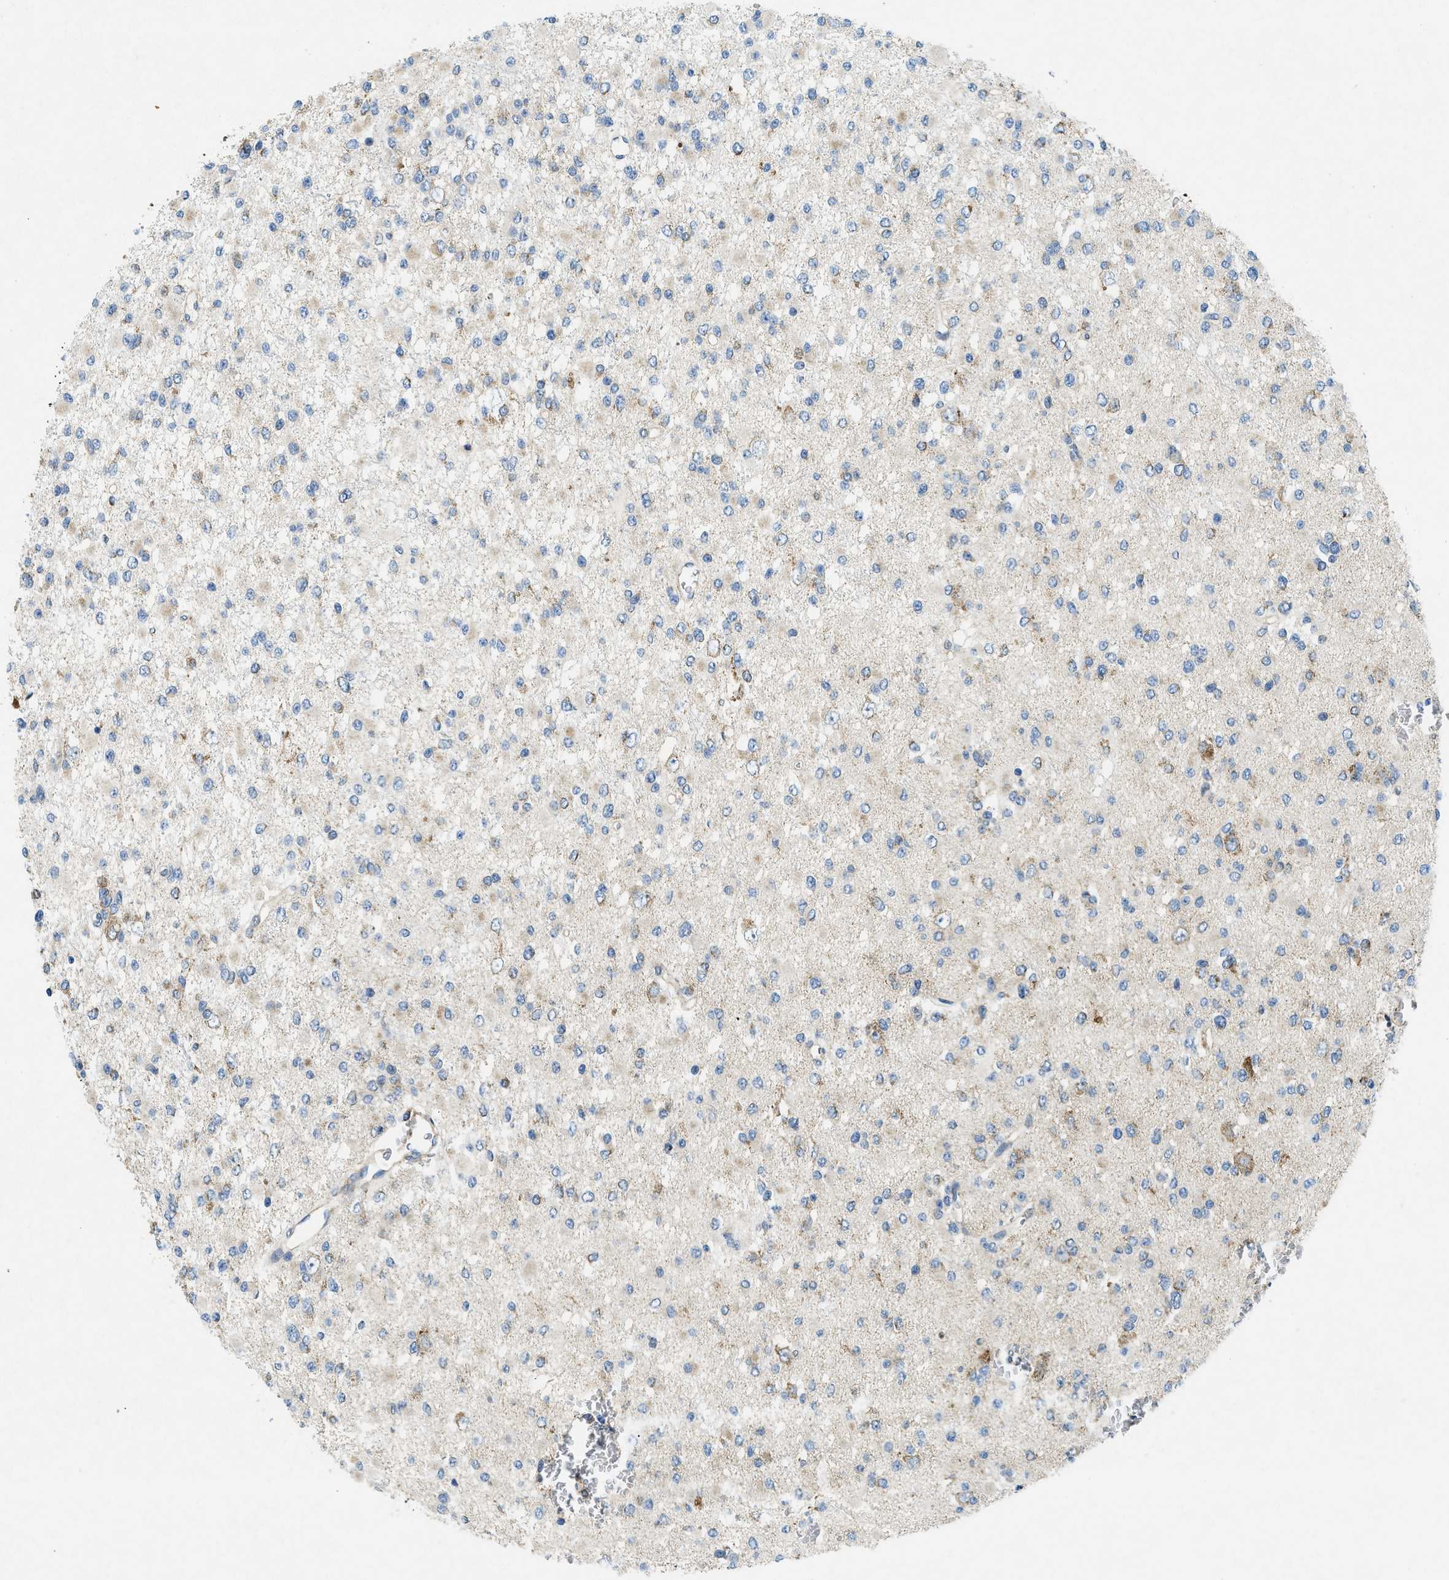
{"staining": {"intensity": "weak", "quantity": "<25%", "location": "cytoplasmic/membranous"}, "tissue": "glioma", "cell_type": "Tumor cells", "image_type": "cancer", "snomed": [{"axis": "morphology", "description": "Glioma, malignant, Low grade"}, {"axis": "topography", "description": "Brain"}], "caption": "Glioma was stained to show a protein in brown. There is no significant expression in tumor cells. (Stains: DAB (3,3'-diaminobenzidine) immunohistochemistry (IHC) with hematoxylin counter stain, Microscopy: brightfield microscopy at high magnification).", "gene": "CSPG4", "patient": {"sex": "female", "age": 22}}